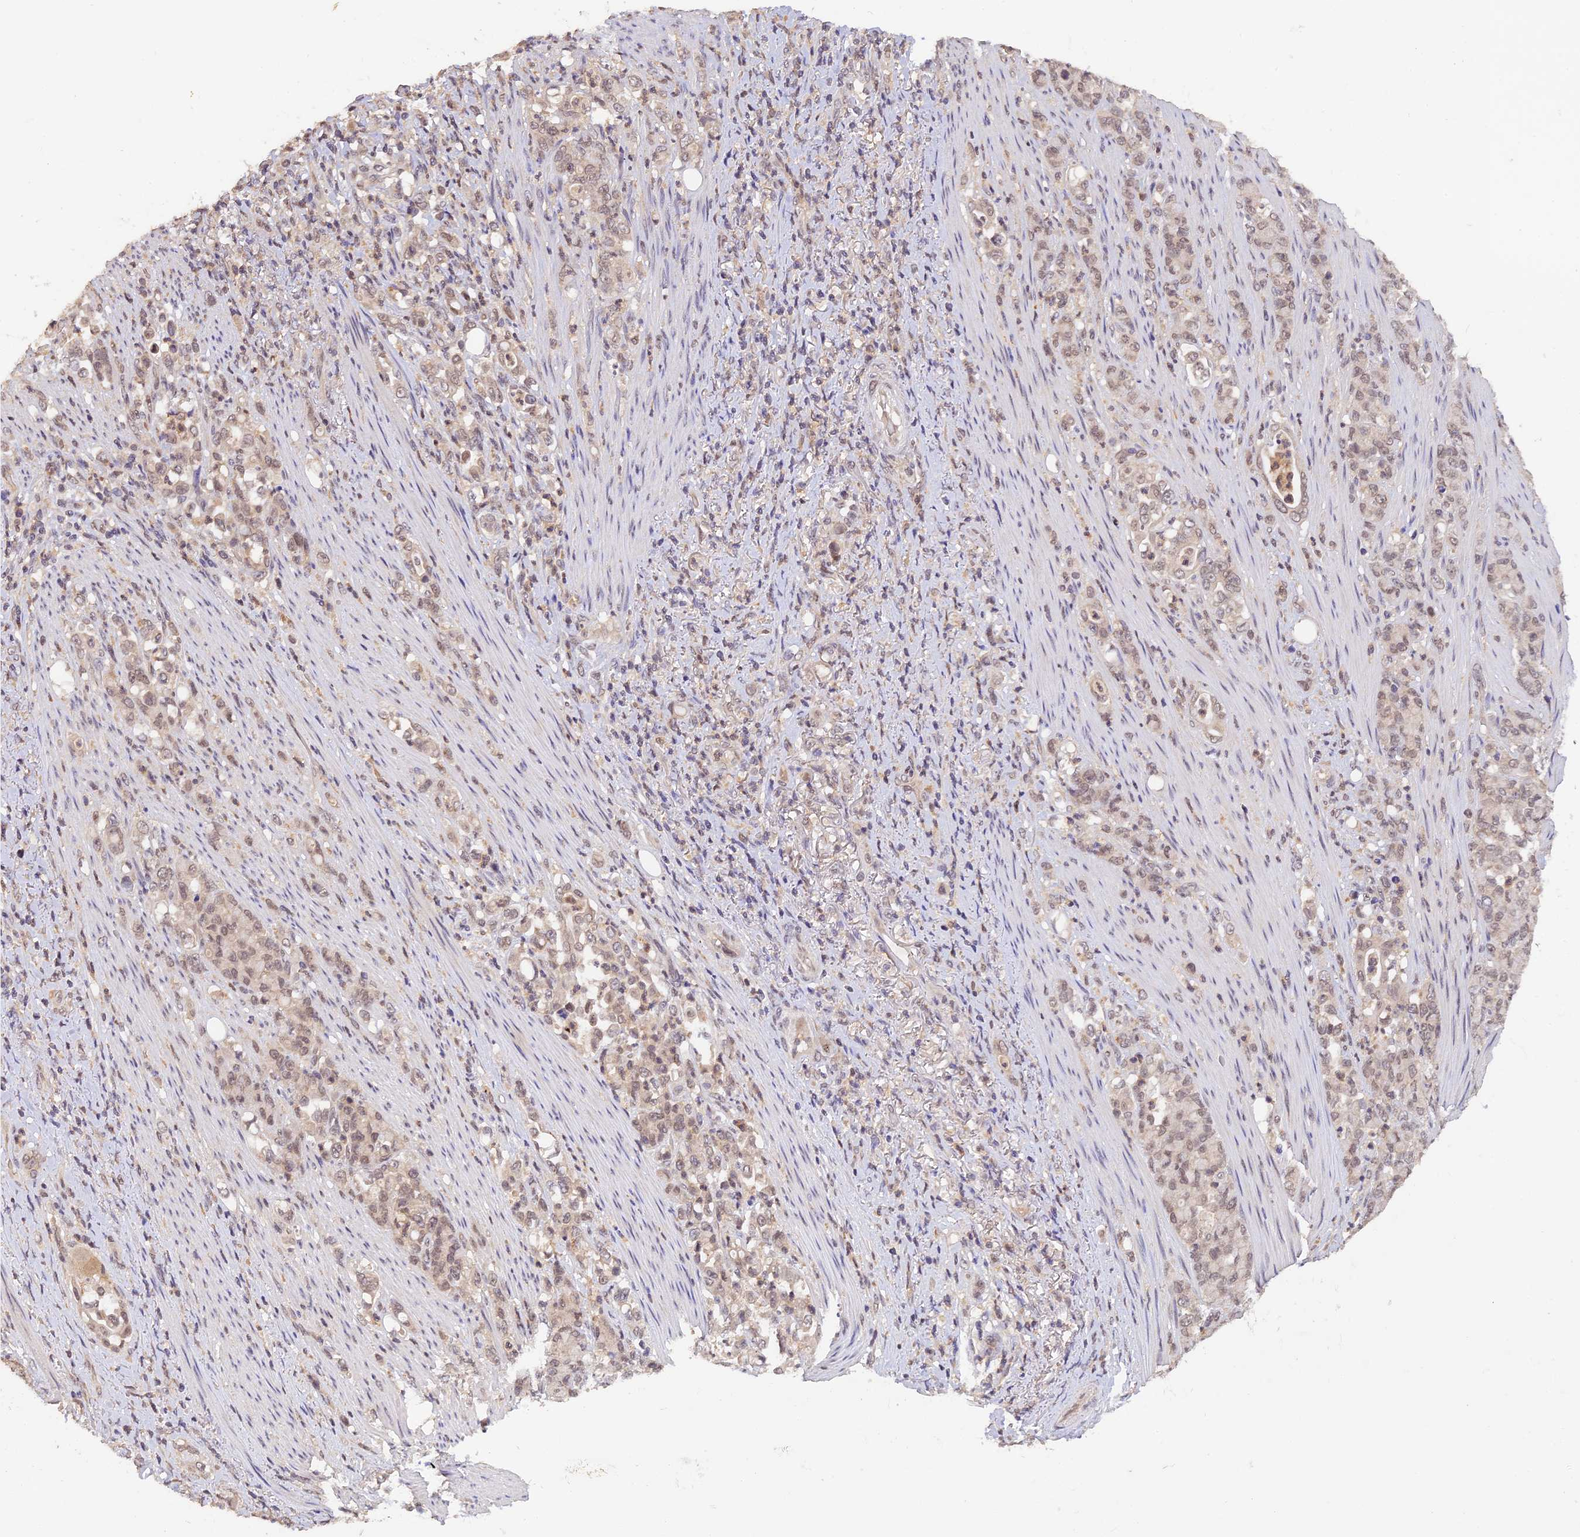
{"staining": {"intensity": "weak", "quantity": ">75%", "location": "nuclear"}, "tissue": "stomach cancer", "cell_type": "Tumor cells", "image_type": "cancer", "snomed": [{"axis": "morphology", "description": "Normal tissue, NOS"}, {"axis": "morphology", "description": "Adenocarcinoma, NOS"}, {"axis": "topography", "description": "Stomach"}], "caption": "DAB (3,3'-diaminobenzidine) immunohistochemical staining of human stomach cancer (adenocarcinoma) demonstrates weak nuclear protein staining in approximately >75% of tumor cells.", "gene": "ZNF436", "patient": {"sex": "female", "age": 79}}